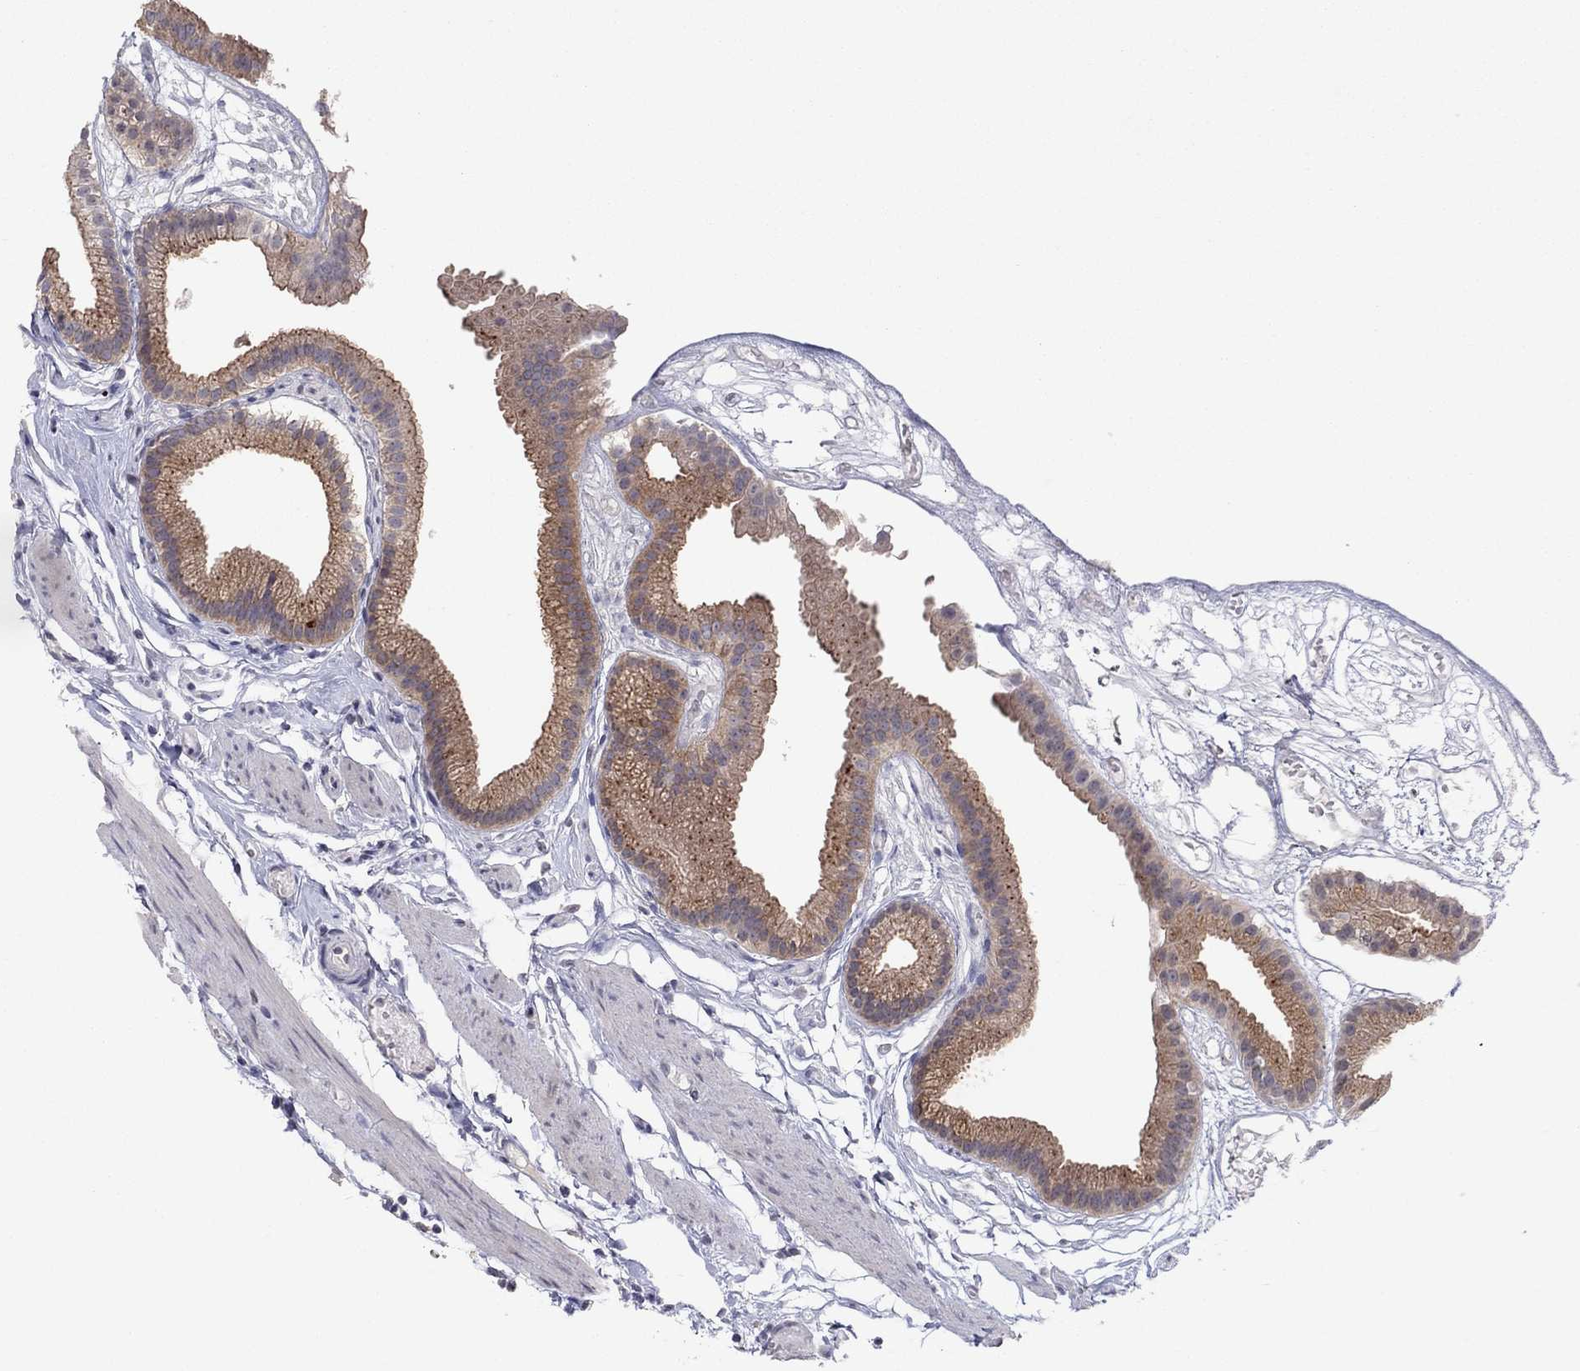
{"staining": {"intensity": "moderate", "quantity": ">75%", "location": "cytoplasmic/membranous"}, "tissue": "gallbladder", "cell_type": "Glandular cells", "image_type": "normal", "snomed": [{"axis": "morphology", "description": "Normal tissue, NOS"}, {"axis": "topography", "description": "Gallbladder"}], "caption": "Protein staining demonstrates moderate cytoplasmic/membranous expression in about >75% of glandular cells in benign gallbladder. (DAB (3,3'-diaminobenzidine) IHC, brown staining for protein, blue staining for nuclei).", "gene": "CRACDL", "patient": {"sex": "female", "age": 45}}